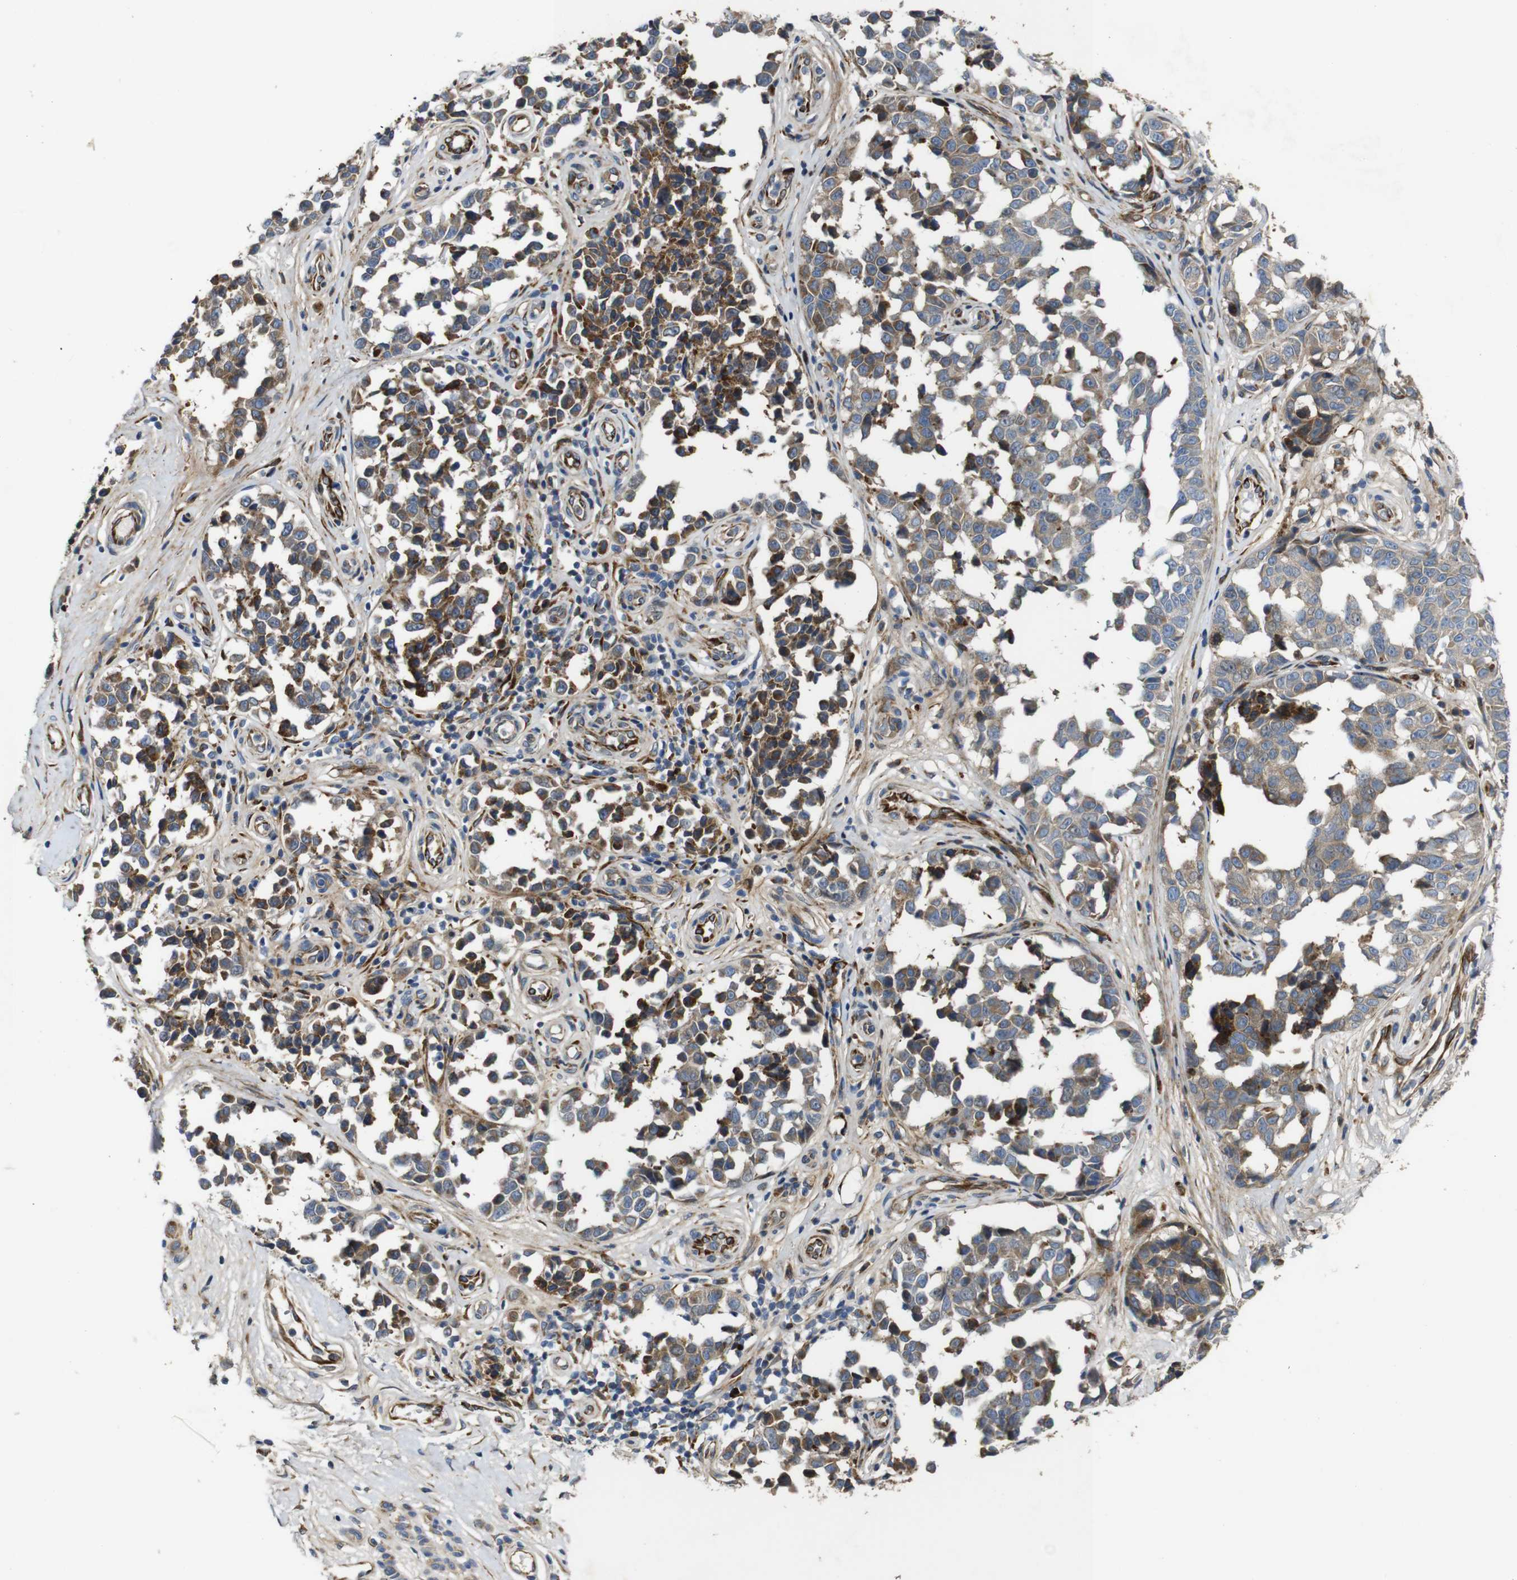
{"staining": {"intensity": "moderate", "quantity": ">75%", "location": "cytoplasmic/membranous"}, "tissue": "melanoma", "cell_type": "Tumor cells", "image_type": "cancer", "snomed": [{"axis": "morphology", "description": "Malignant melanoma, NOS"}, {"axis": "topography", "description": "Skin"}], "caption": "Human melanoma stained for a protein (brown) exhibits moderate cytoplasmic/membranous positive expression in about >75% of tumor cells.", "gene": "UBE2G2", "patient": {"sex": "female", "age": 64}}